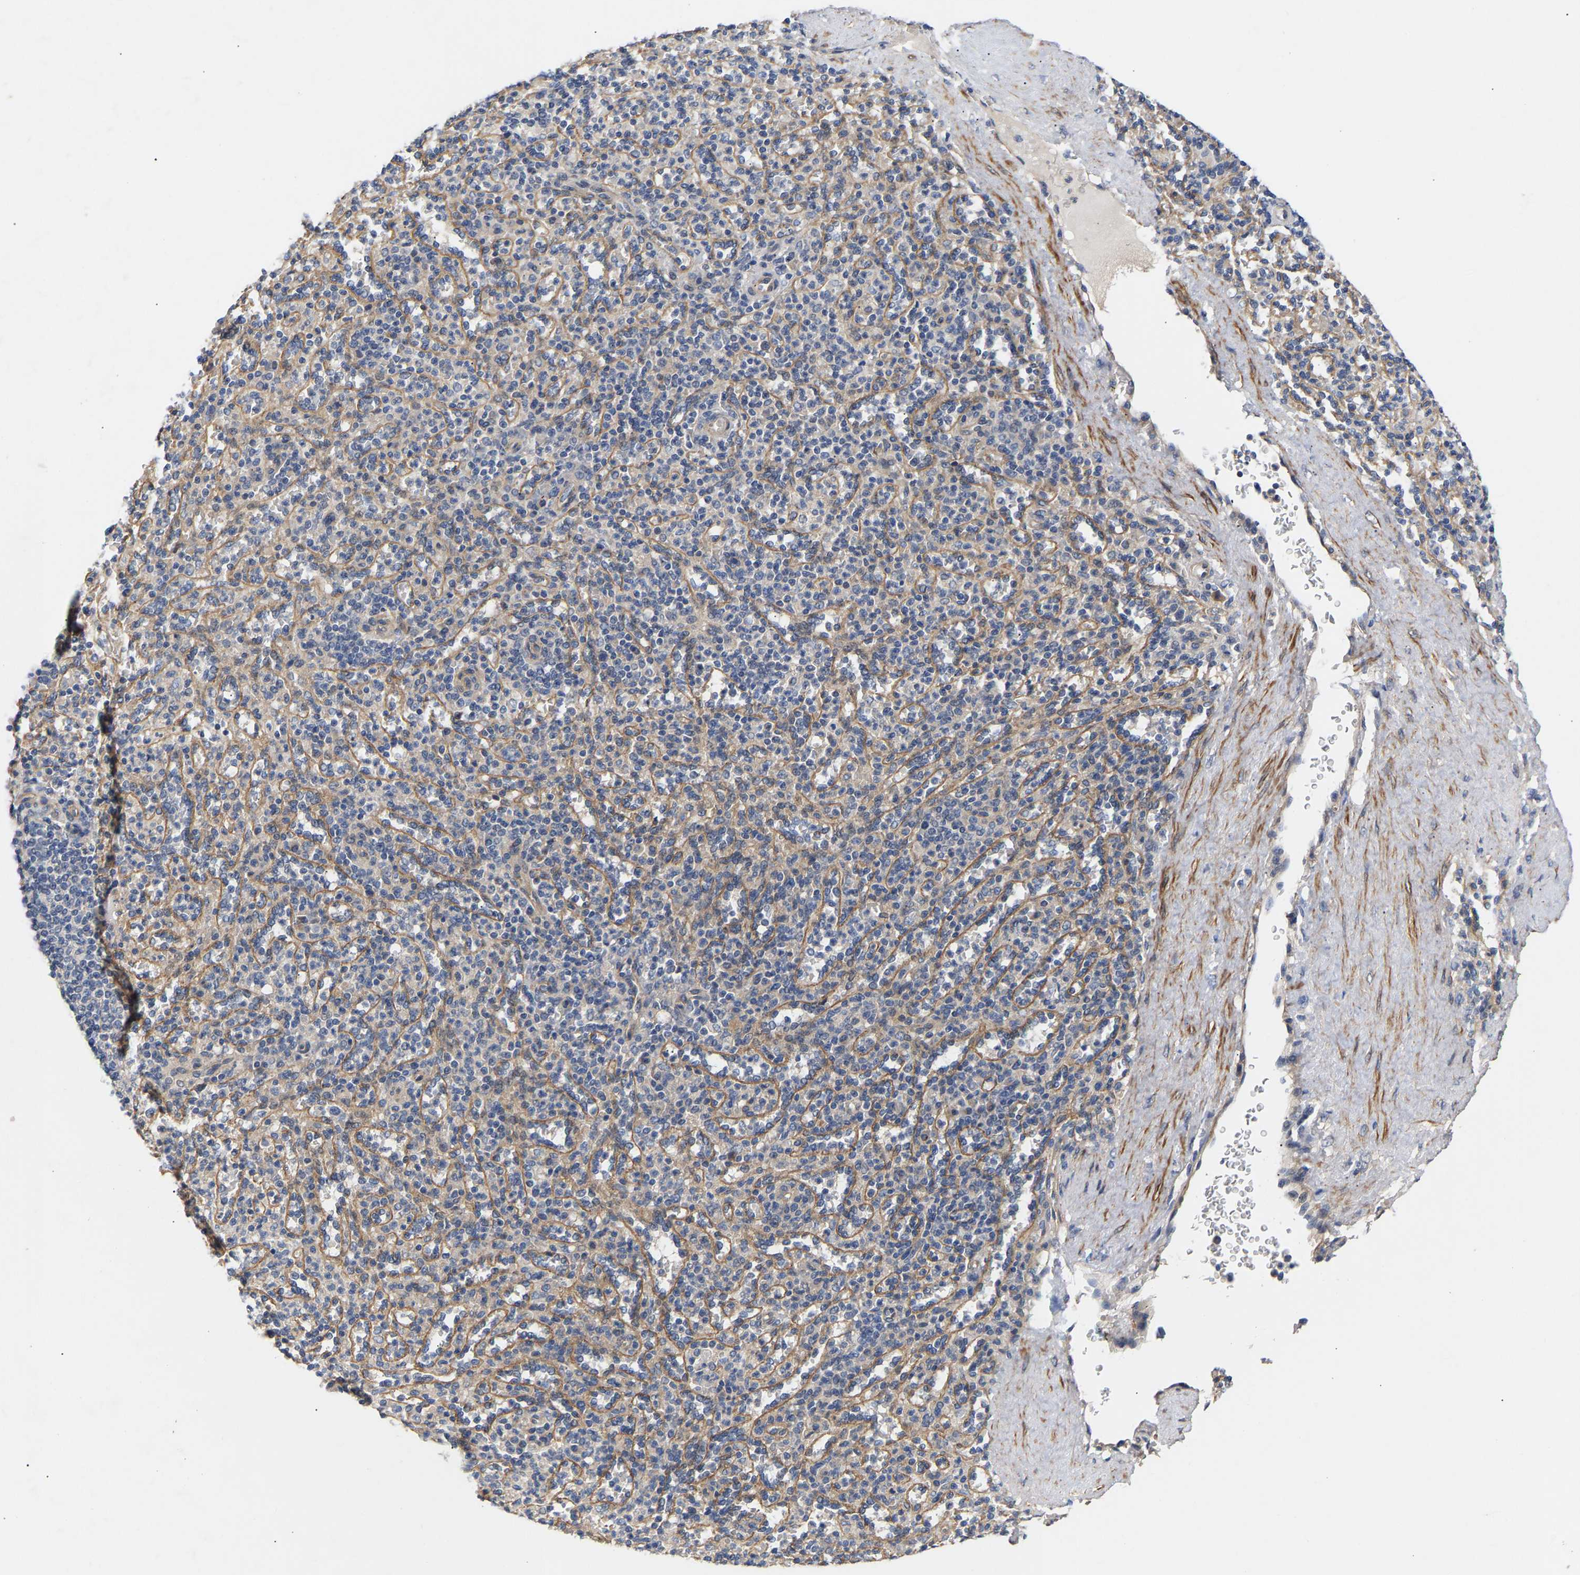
{"staining": {"intensity": "weak", "quantity": "25%-75%", "location": "cytoplasmic/membranous"}, "tissue": "spleen", "cell_type": "Cells in red pulp", "image_type": "normal", "snomed": [{"axis": "morphology", "description": "Normal tissue, NOS"}, {"axis": "topography", "description": "Spleen"}], "caption": "The immunohistochemical stain labels weak cytoplasmic/membranous positivity in cells in red pulp of normal spleen.", "gene": "KASH5", "patient": {"sex": "male", "age": 36}}